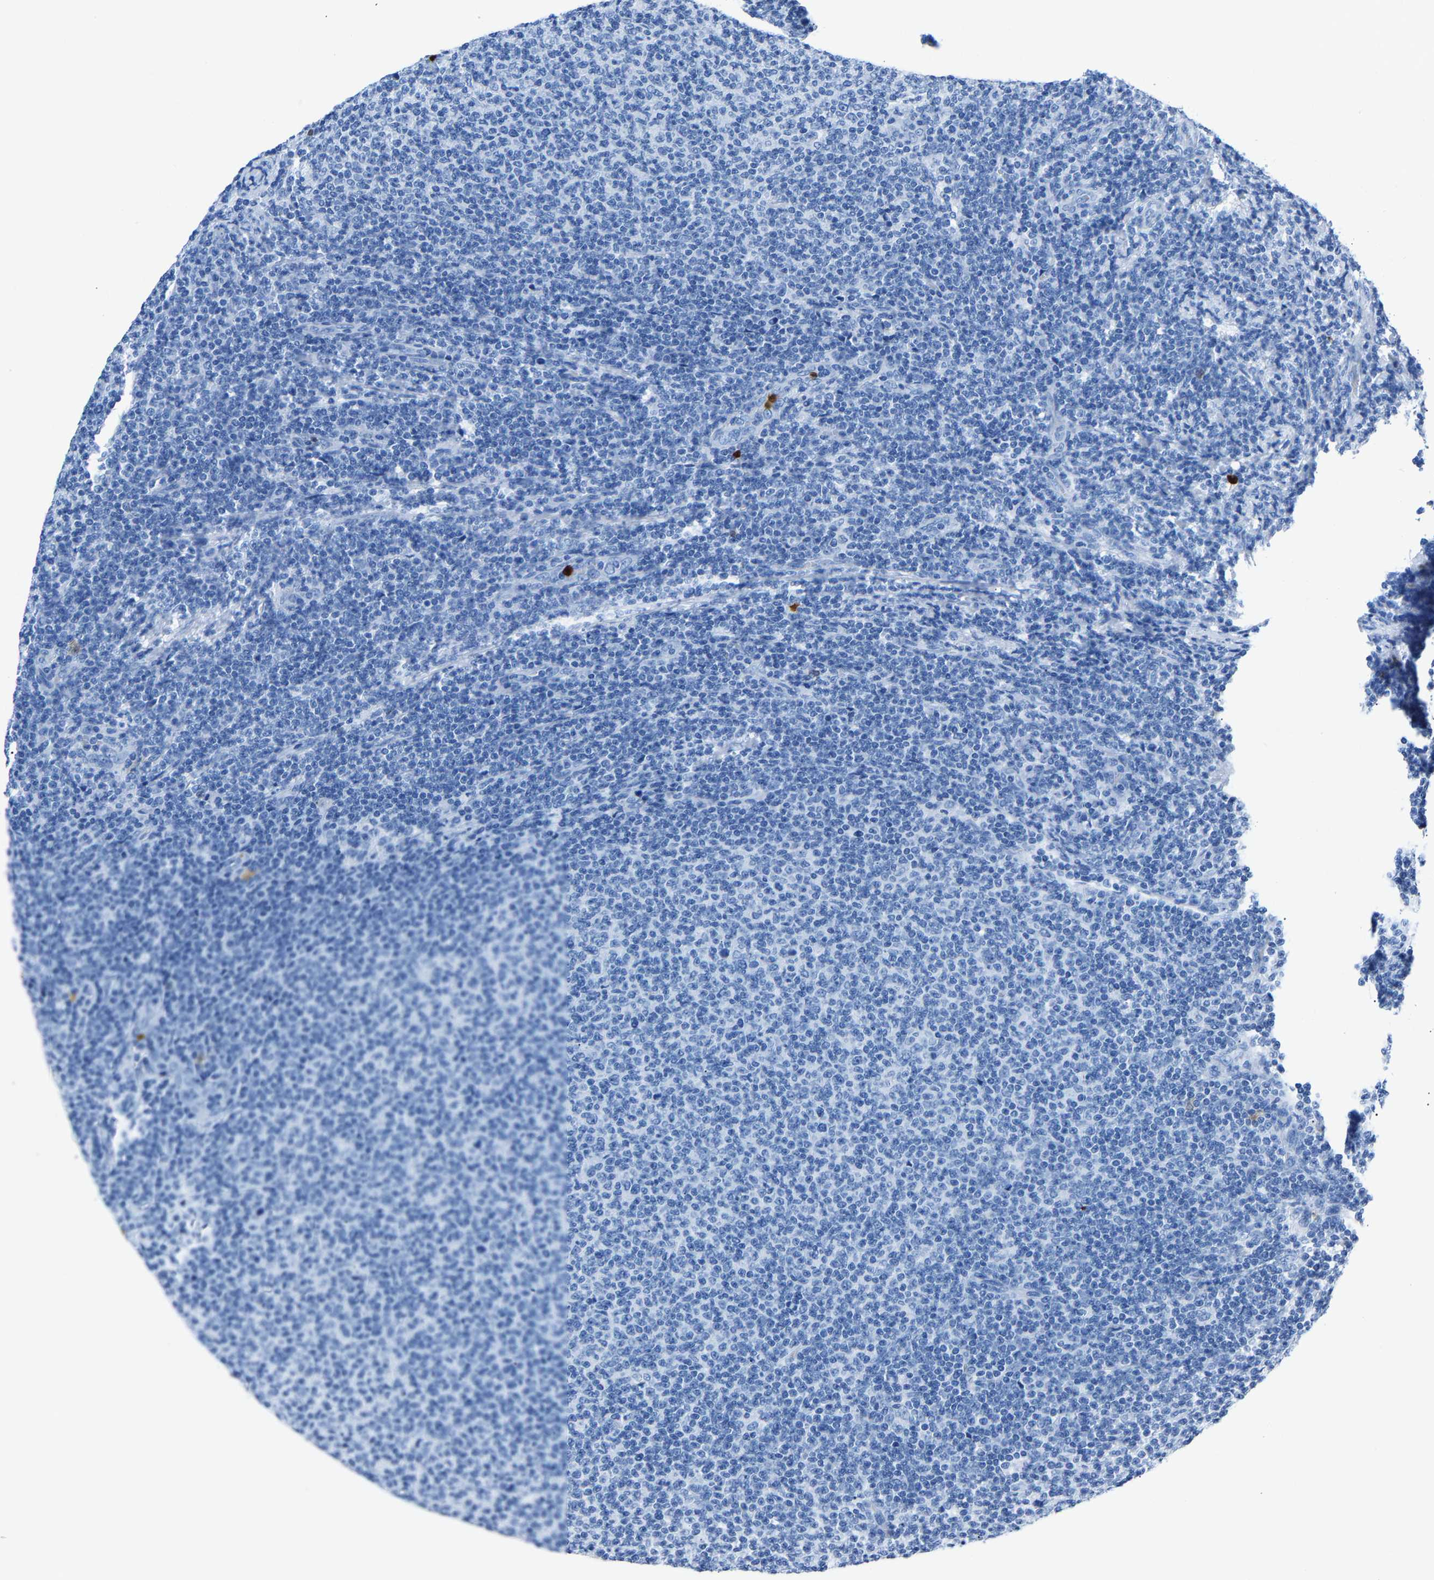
{"staining": {"intensity": "negative", "quantity": "none", "location": "none"}, "tissue": "lymphoma", "cell_type": "Tumor cells", "image_type": "cancer", "snomed": [{"axis": "morphology", "description": "Malignant lymphoma, non-Hodgkin's type, Low grade"}, {"axis": "topography", "description": "Lymph node"}], "caption": "Tumor cells show no significant positivity in low-grade malignant lymphoma, non-Hodgkin's type.", "gene": "S100P", "patient": {"sex": "male", "age": 66}}